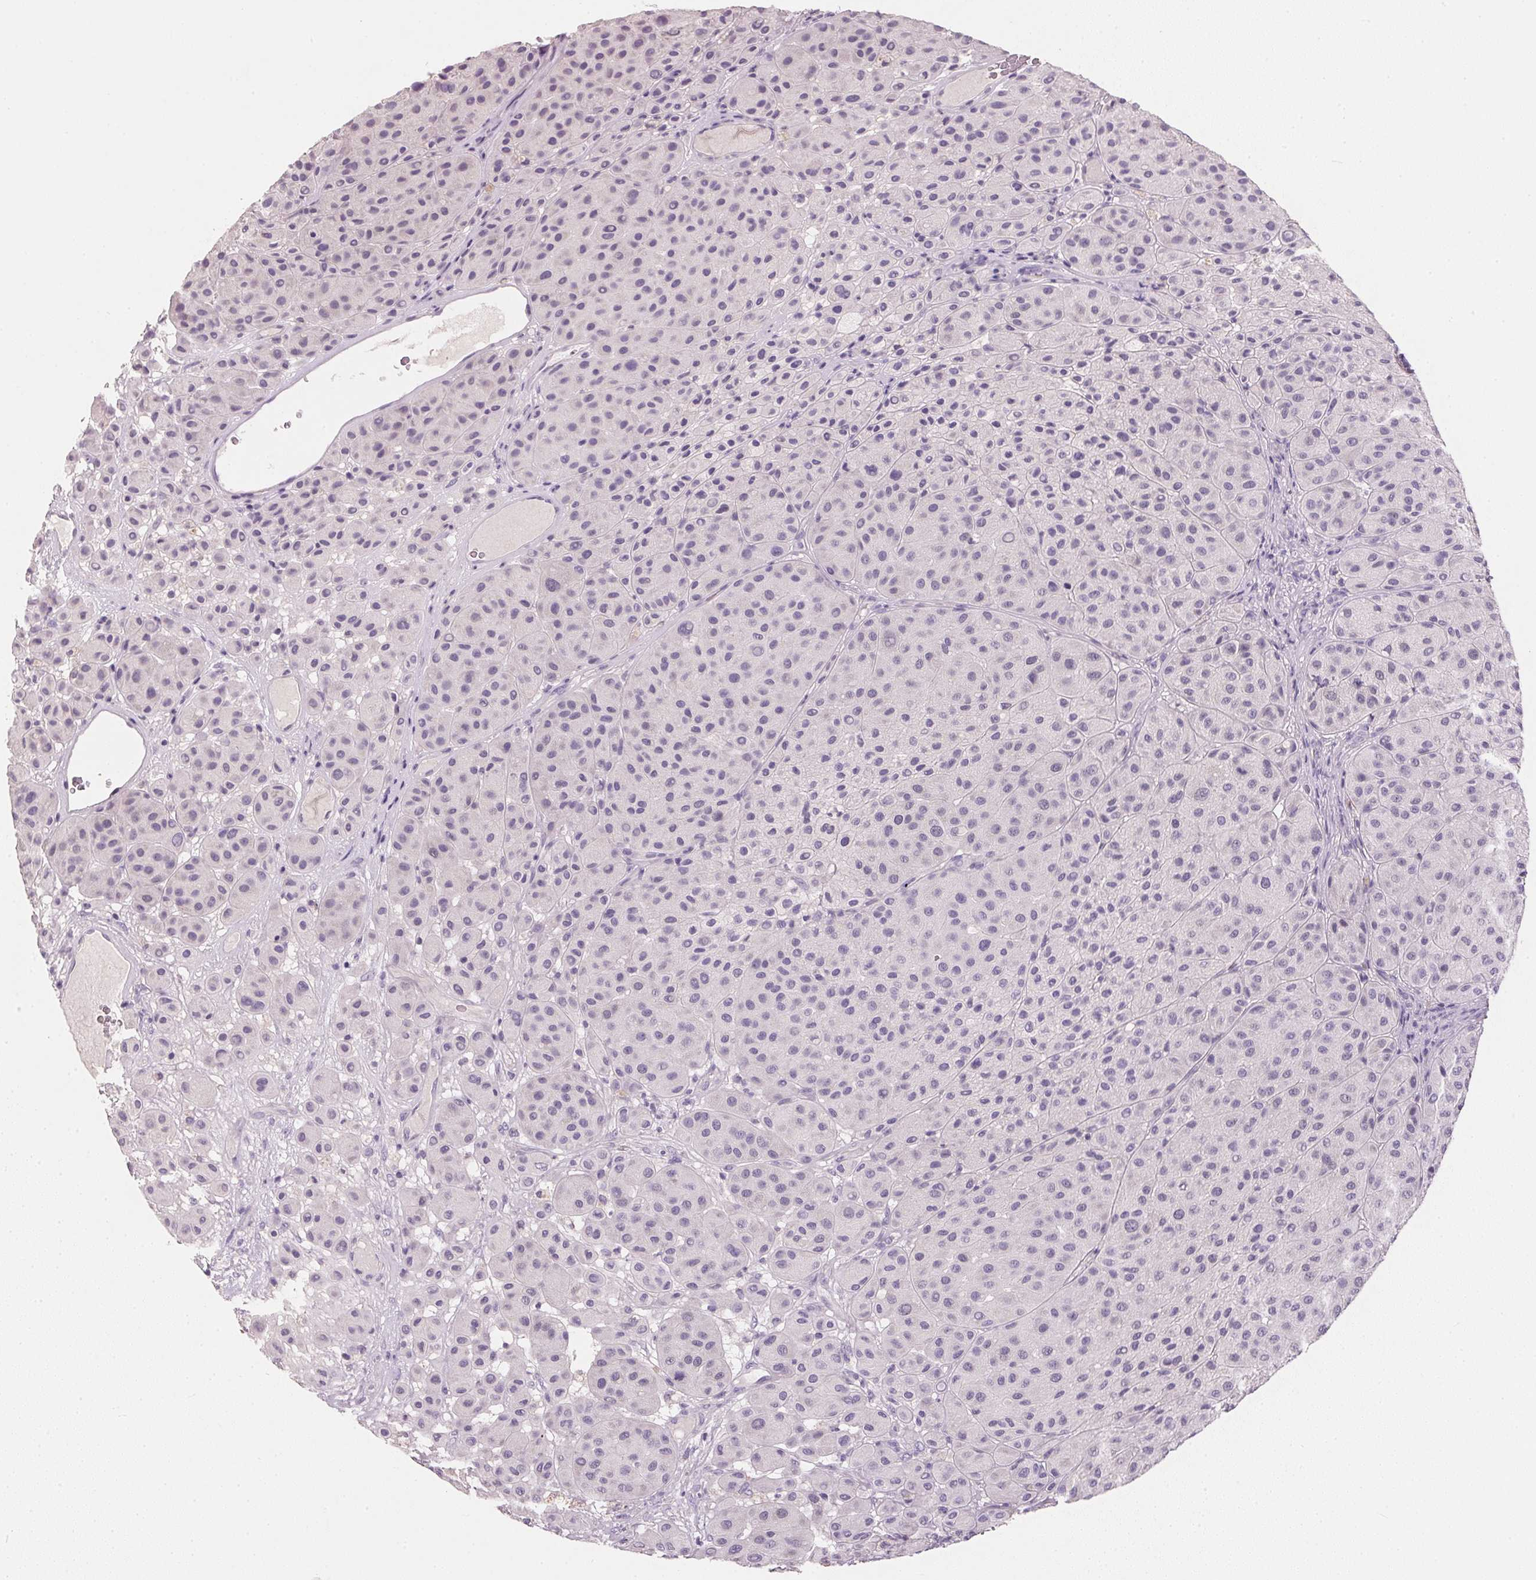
{"staining": {"intensity": "negative", "quantity": "none", "location": "none"}, "tissue": "melanoma", "cell_type": "Tumor cells", "image_type": "cancer", "snomed": [{"axis": "morphology", "description": "Malignant melanoma, Metastatic site"}, {"axis": "topography", "description": "Smooth muscle"}], "caption": "There is no significant positivity in tumor cells of melanoma. (Stains: DAB (3,3'-diaminobenzidine) IHC with hematoxylin counter stain, Microscopy: brightfield microscopy at high magnification).", "gene": "HSD17B1", "patient": {"sex": "male", "age": 41}}